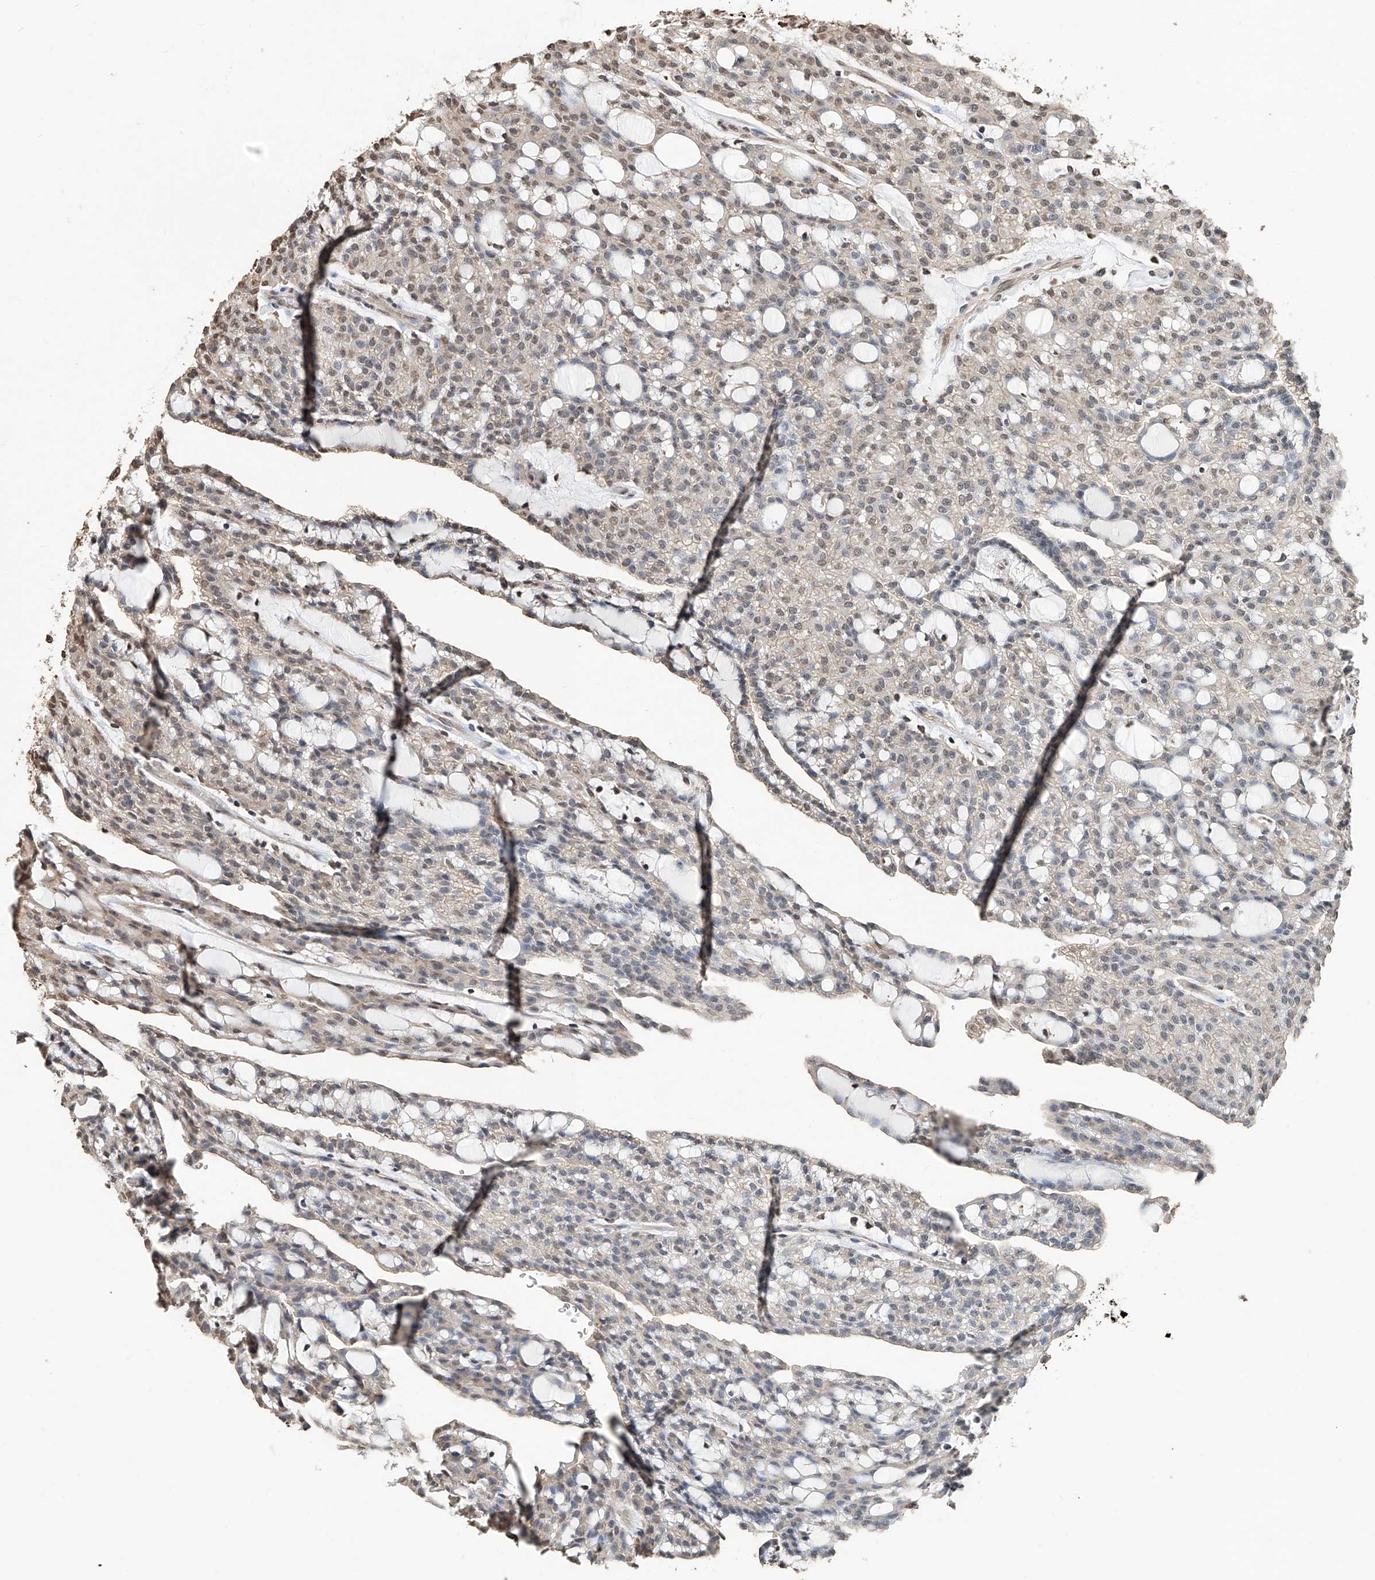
{"staining": {"intensity": "weak", "quantity": "25%-75%", "location": "nuclear"}, "tissue": "renal cancer", "cell_type": "Tumor cells", "image_type": "cancer", "snomed": [{"axis": "morphology", "description": "Adenocarcinoma, NOS"}, {"axis": "topography", "description": "Kidney"}], "caption": "Immunohistochemistry histopathology image of neoplastic tissue: adenocarcinoma (renal) stained using immunohistochemistry displays low levels of weak protein expression localized specifically in the nuclear of tumor cells, appearing as a nuclear brown color.", "gene": "RP9", "patient": {"sex": "male", "age": 63}}